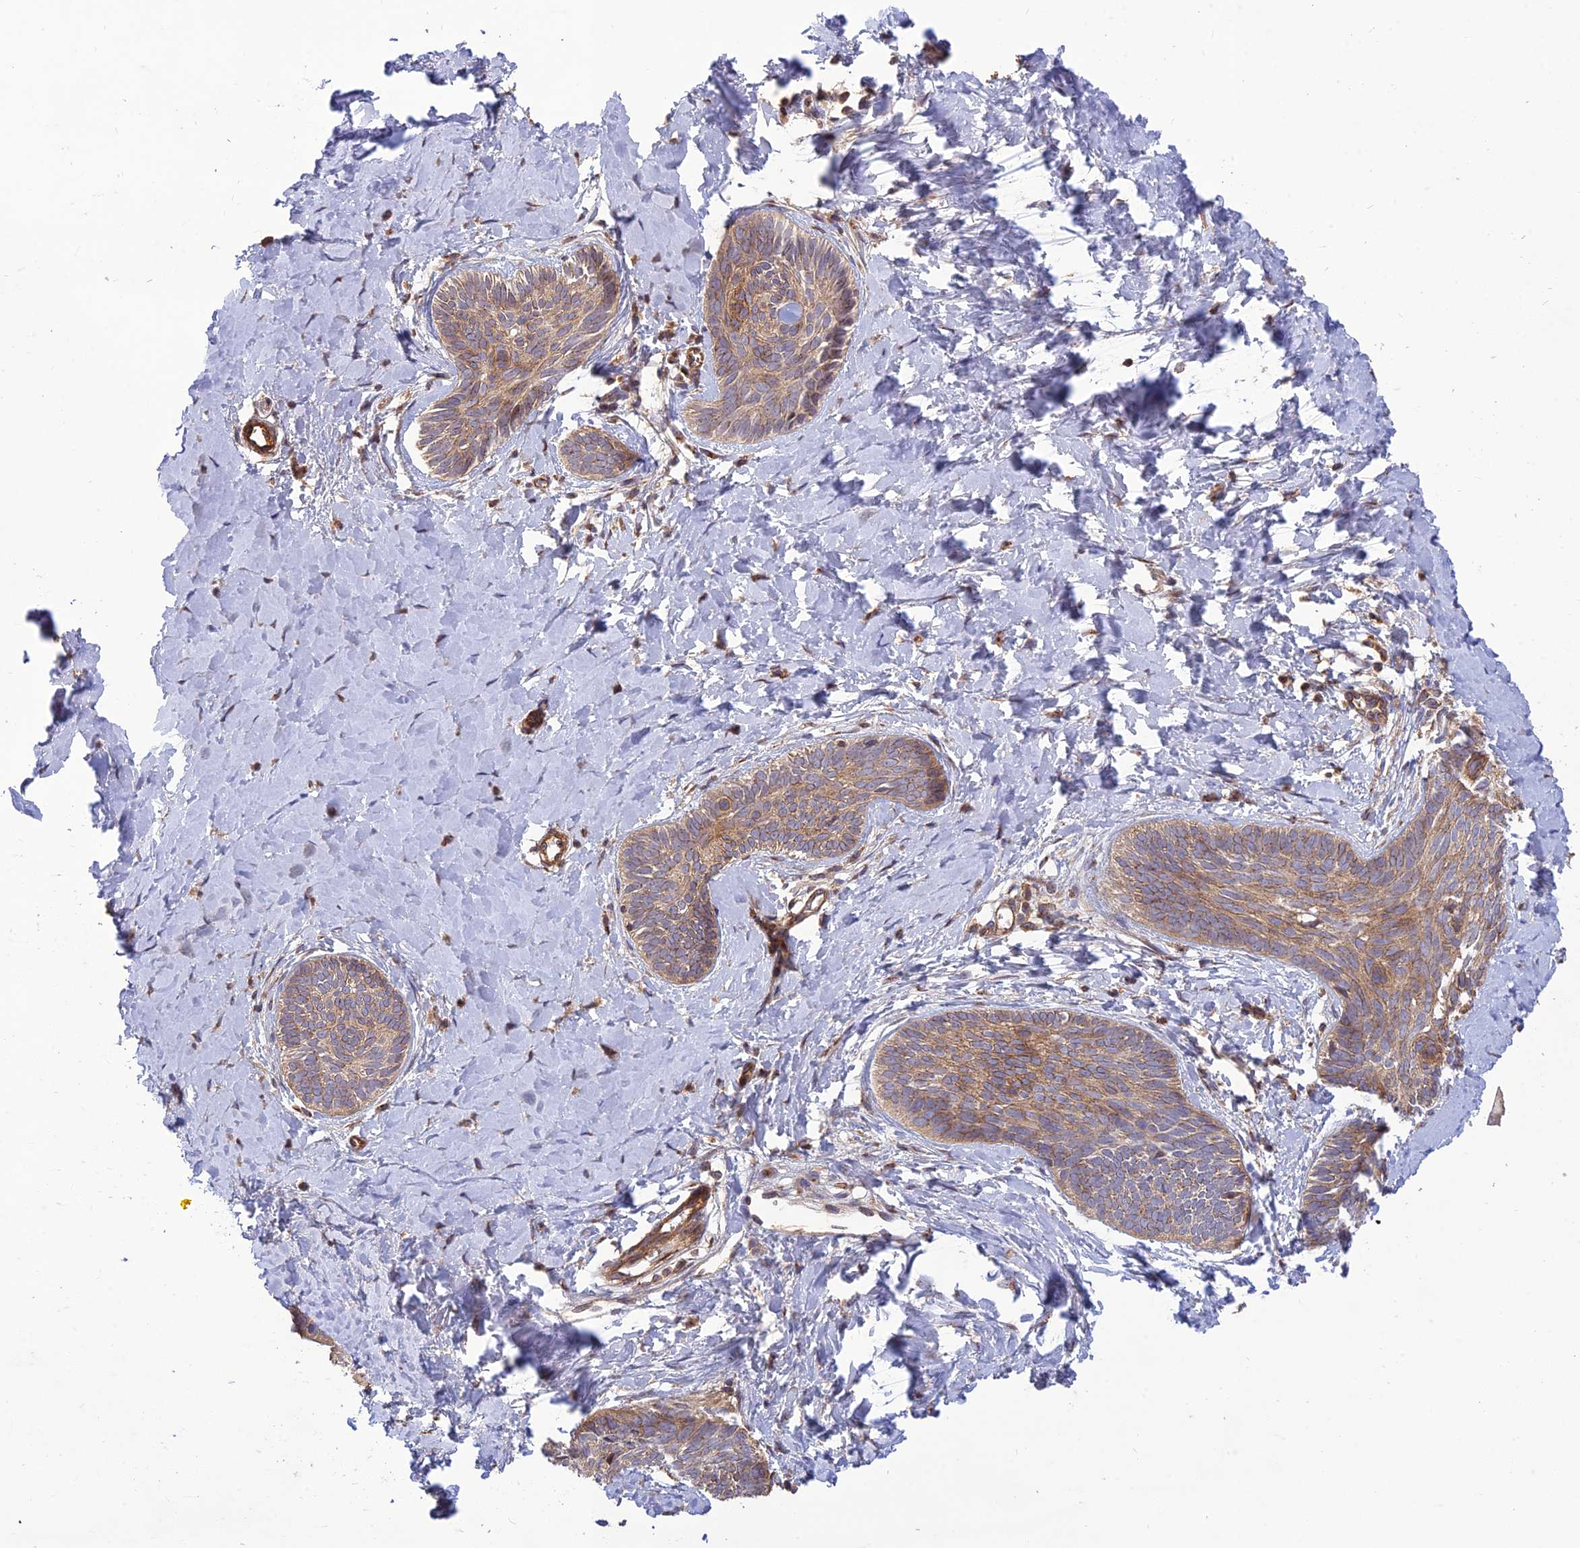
{"staining": {"intensity": "weak", "quantity": ">75%", "location": "cytoplasmic/membranous"}, "tissue": "skin cancer", "cell_type": "Tumor cells", "image_type": "cancer", "snomed": [{"axis": "morphology", "description": "Basal cell carcinoma"}, {"axis": "topography", "description": "Skin"}], "caption": "Immunohistochemistry (IHC) (DAB) staining of human basal cell carcinoma (skin) demonstrates weak cytoplasmic/membranous protein staining in approximately >75% of tumor cells.", "gene": "TMEM131L", "patient": {"sex": "female", "age": 81}}